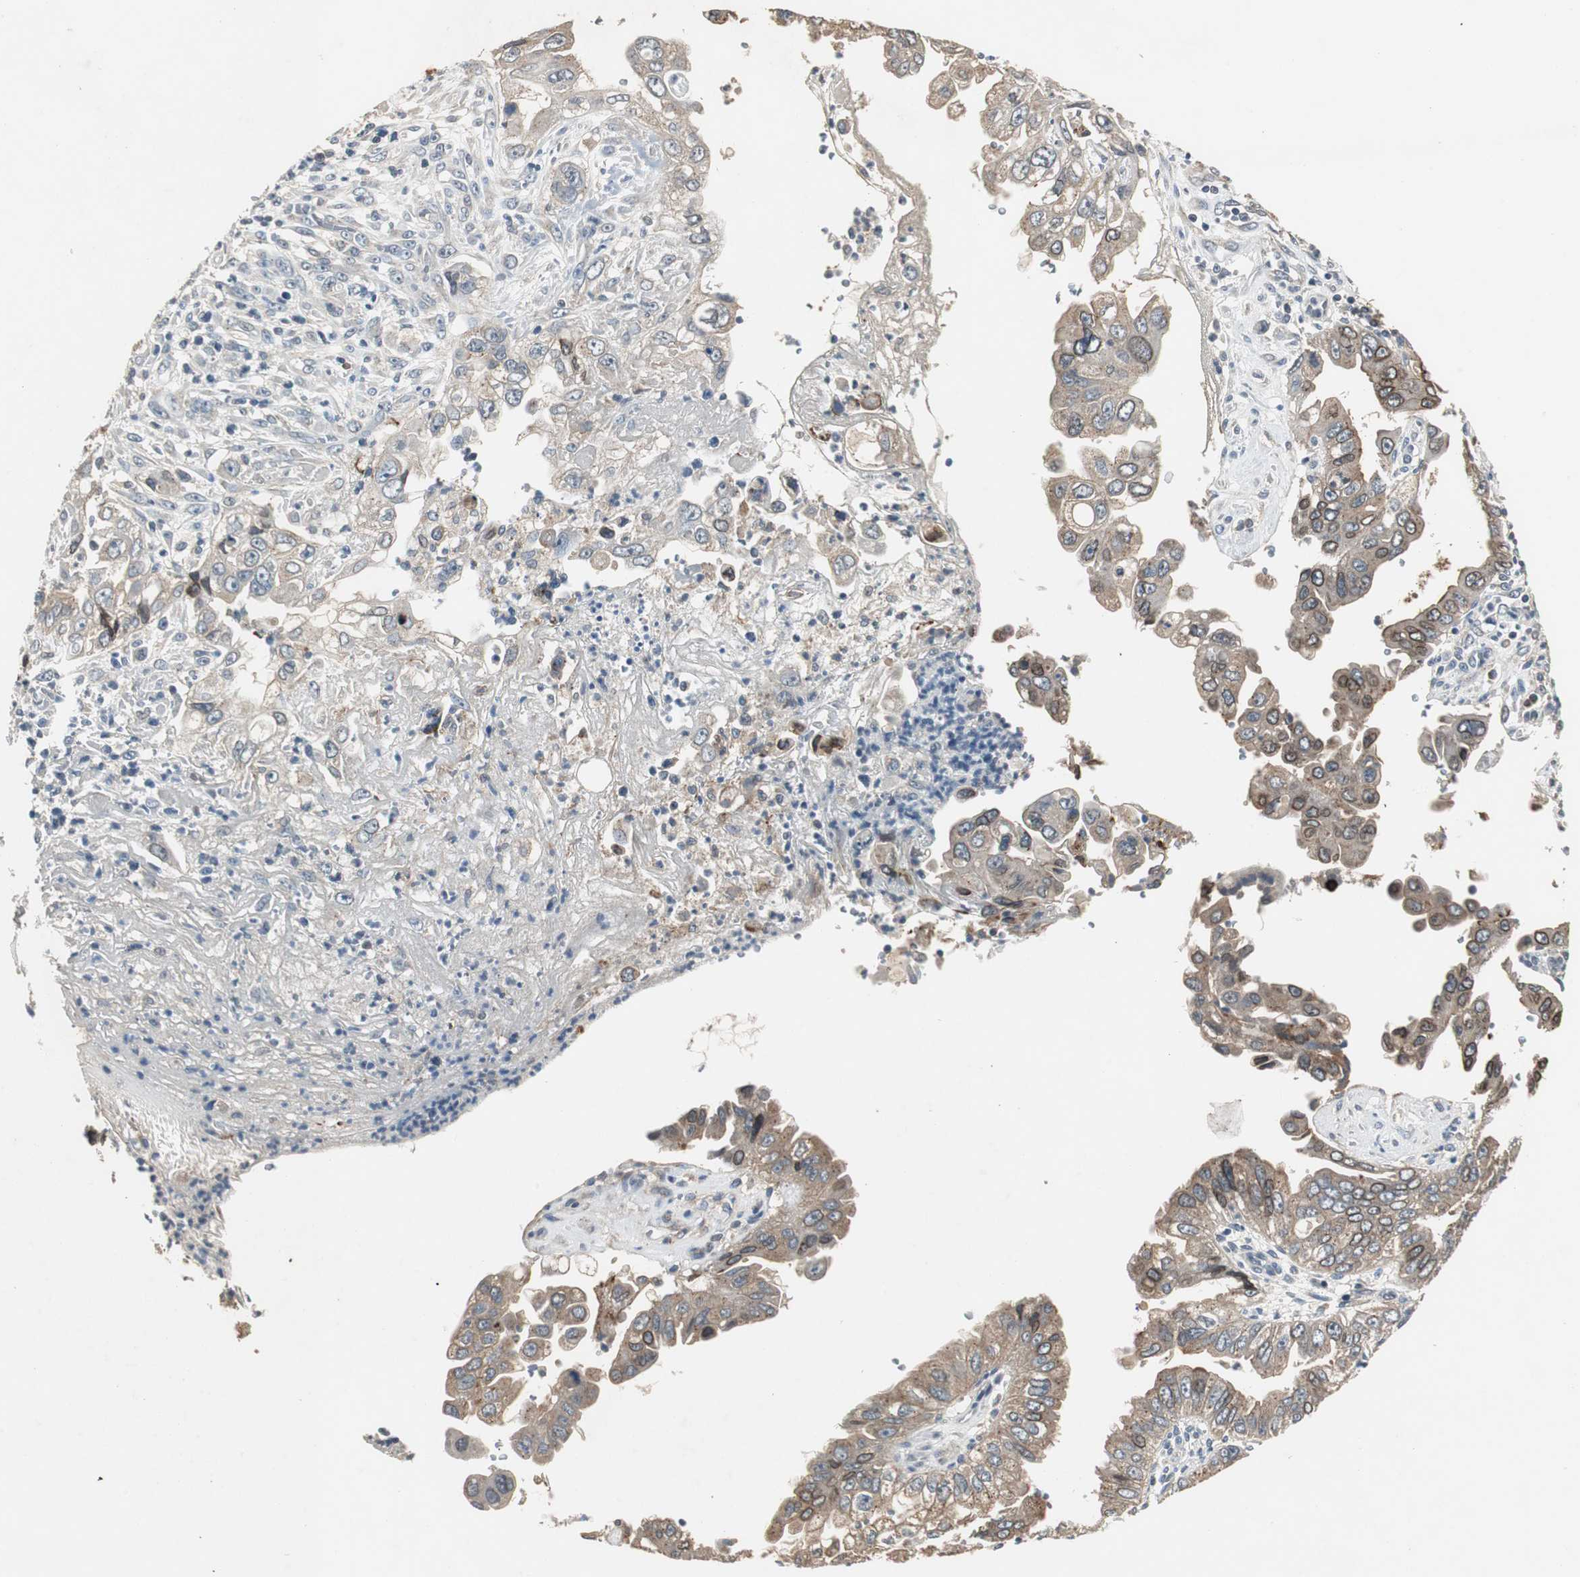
{"staining": {"intensity": "weak", "quantity": ">75%", "location": "cytoplasmic/membranous"}, "tissue": "pancreatic cancer", "cell_type": "Tumor cells", "image_type": "cancer", "snomed": [{"axis": "morphology", "description": "Normal tissue, NOS"}, {"axis": "topography", "description": "Lymph node"}], "caption": "Weak cytoplasmic/membranous positivity is appreciated in about >75% of tumor cells in pancreatic cancer.", "gene": "PTPRN2", "patient": {"sex": "male", "age": 50}}